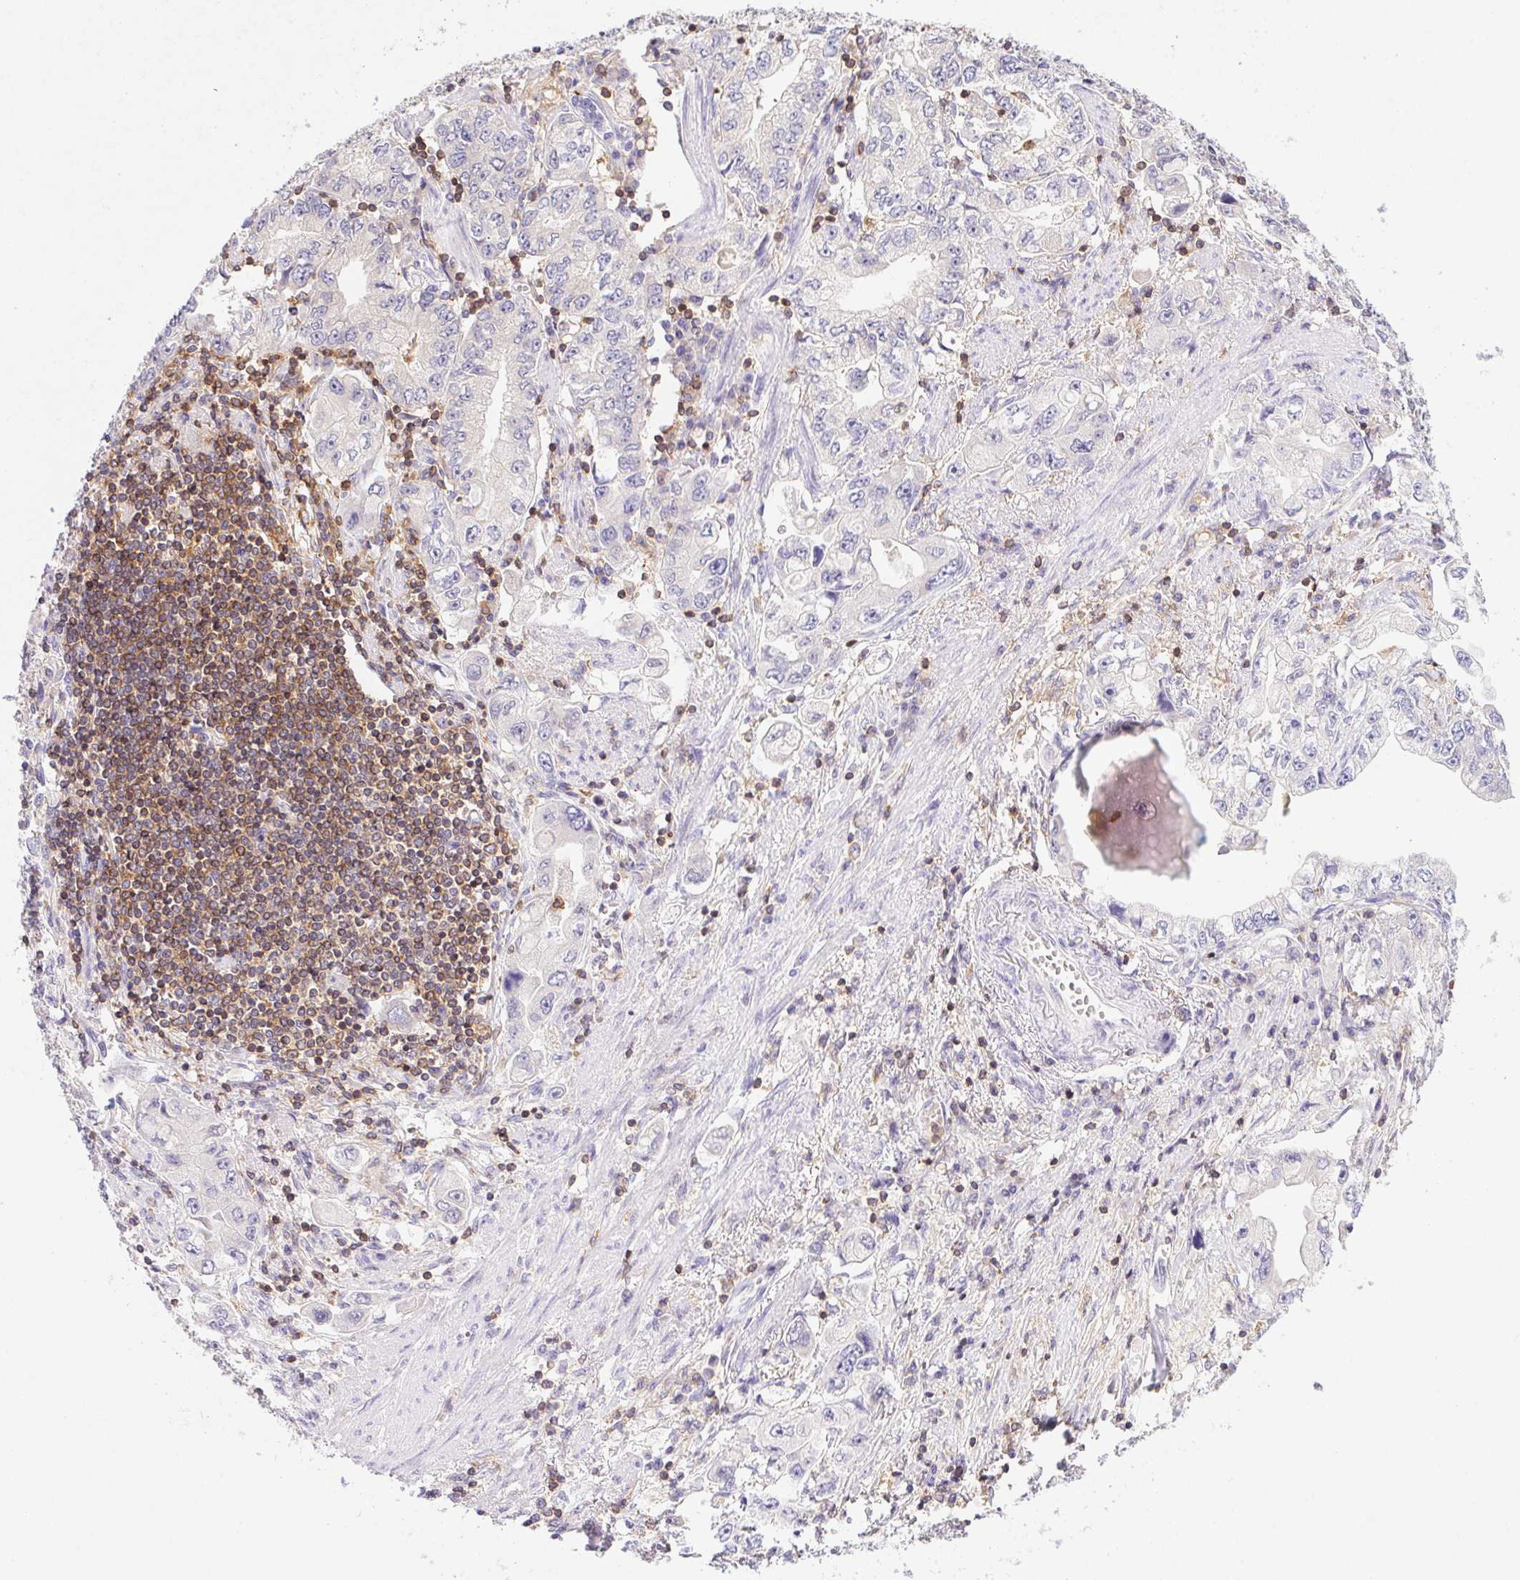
{"staining": {"intensity": "negative", "quantity": "none", "location": "none"}, "tissue": "stomach cancer", "cell_type": "Tumor cells", "image_type": "cancer", "snomed": [{"axis": "morphology", "description": "Adenocarcinoma, NOS"}, {"axis": "topography", "description": "Stomach, lower"}], "caption": "Tumor cells are negative for protein expression in human stomach cancer (adenocarcinoma).", "gene": "APBB1IP", "patient": {"sex": "female", "age": 93}}